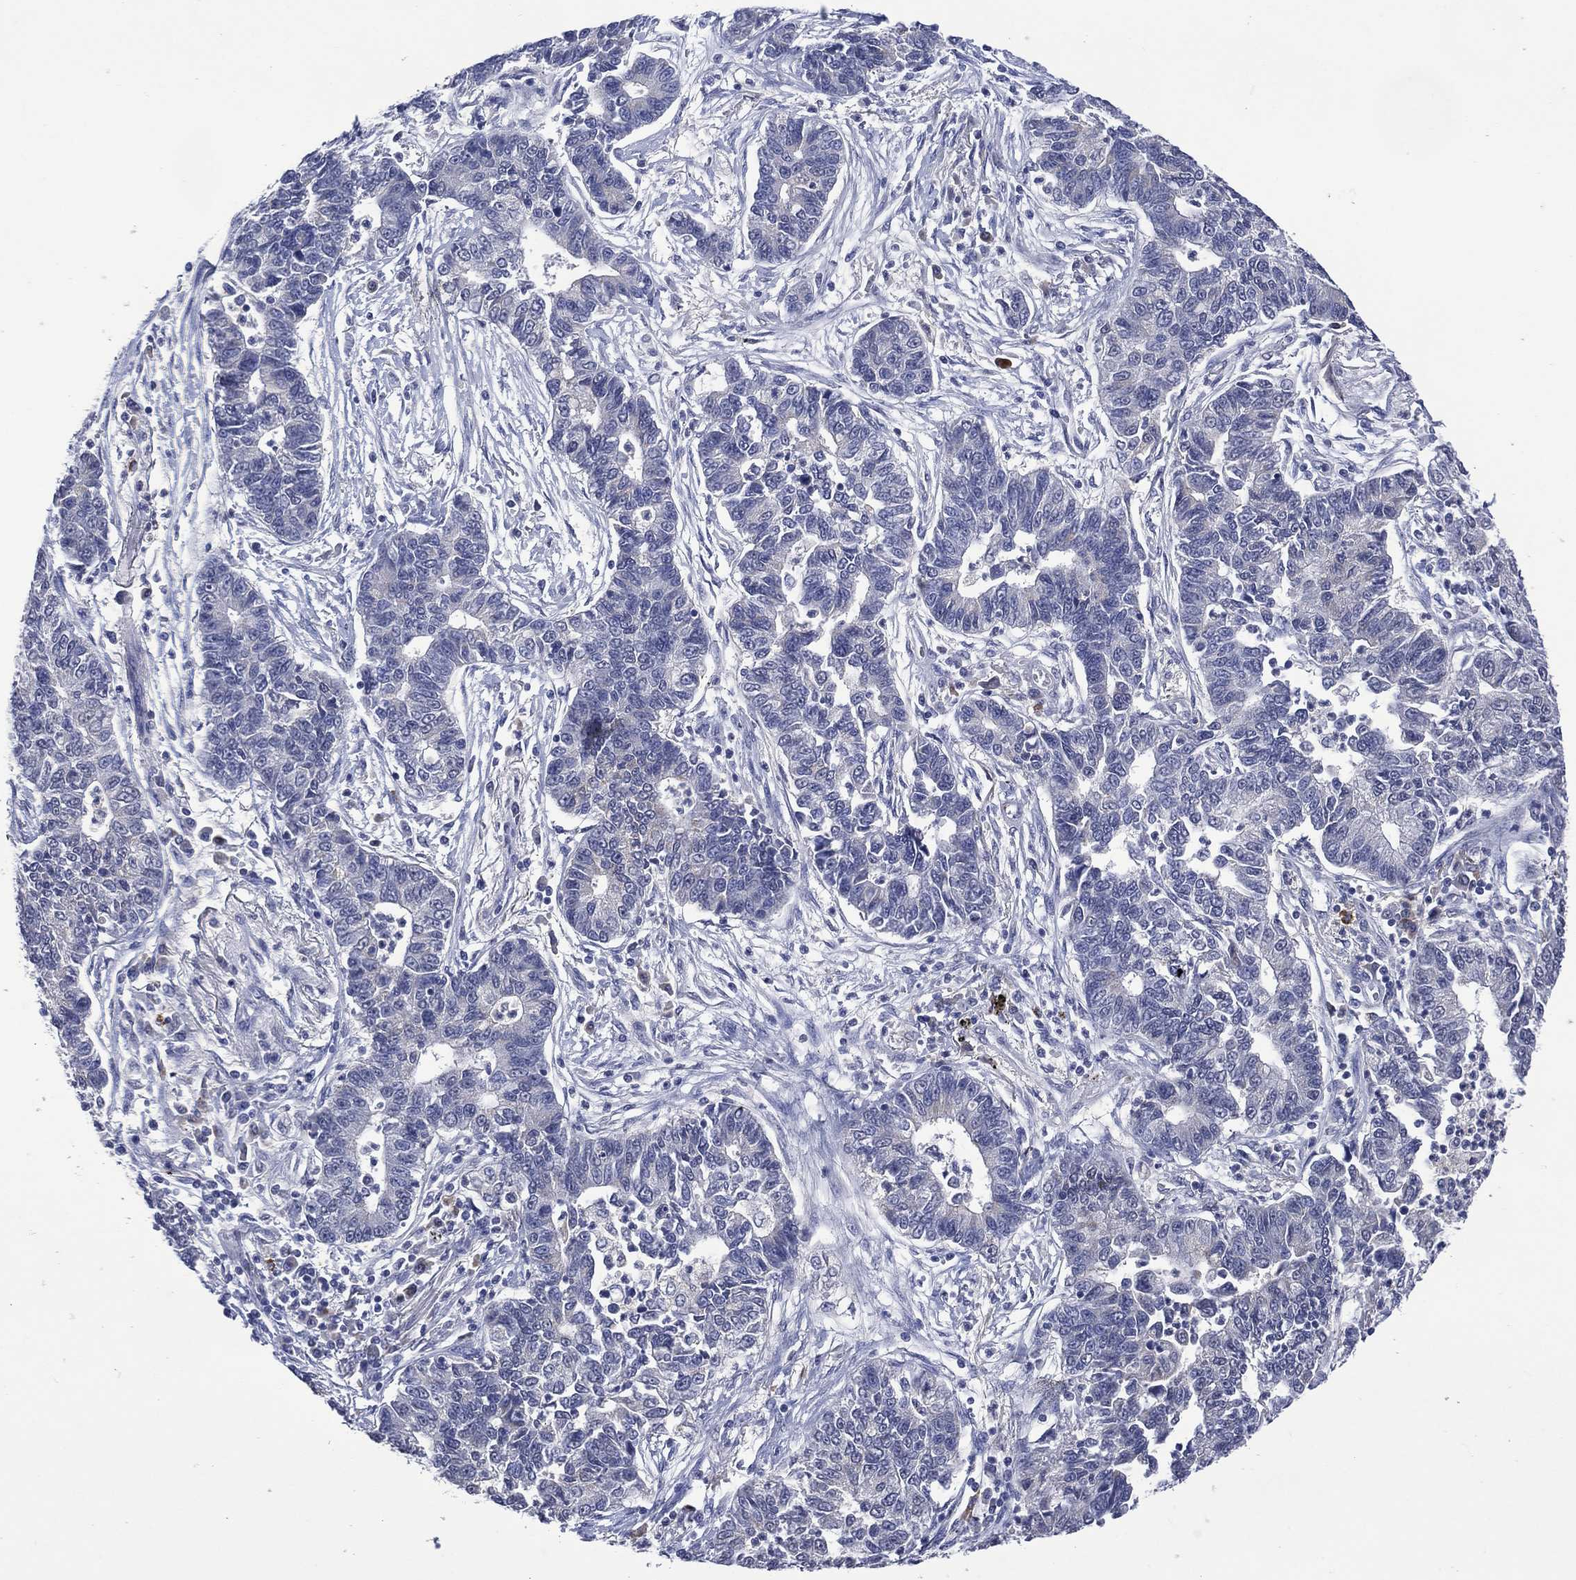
{"staining": {"intensity": "negative", "quantity": "none", "location": "none"}, "tissue": "lung cancer", "cell_type": "Tumor cells", "image_type": "cancer", "snomed": [{"axis": "morphology", "description": "Adenocarcinoma, NOS"}, {"axis": "topography", "description": "Lung"}], "caption": "Lung cancer was stained to show a protein in brown. There is no significant expression in tumor cells.", "gene": "ASB10", "patient": {"sex": "female", "age": 57}}